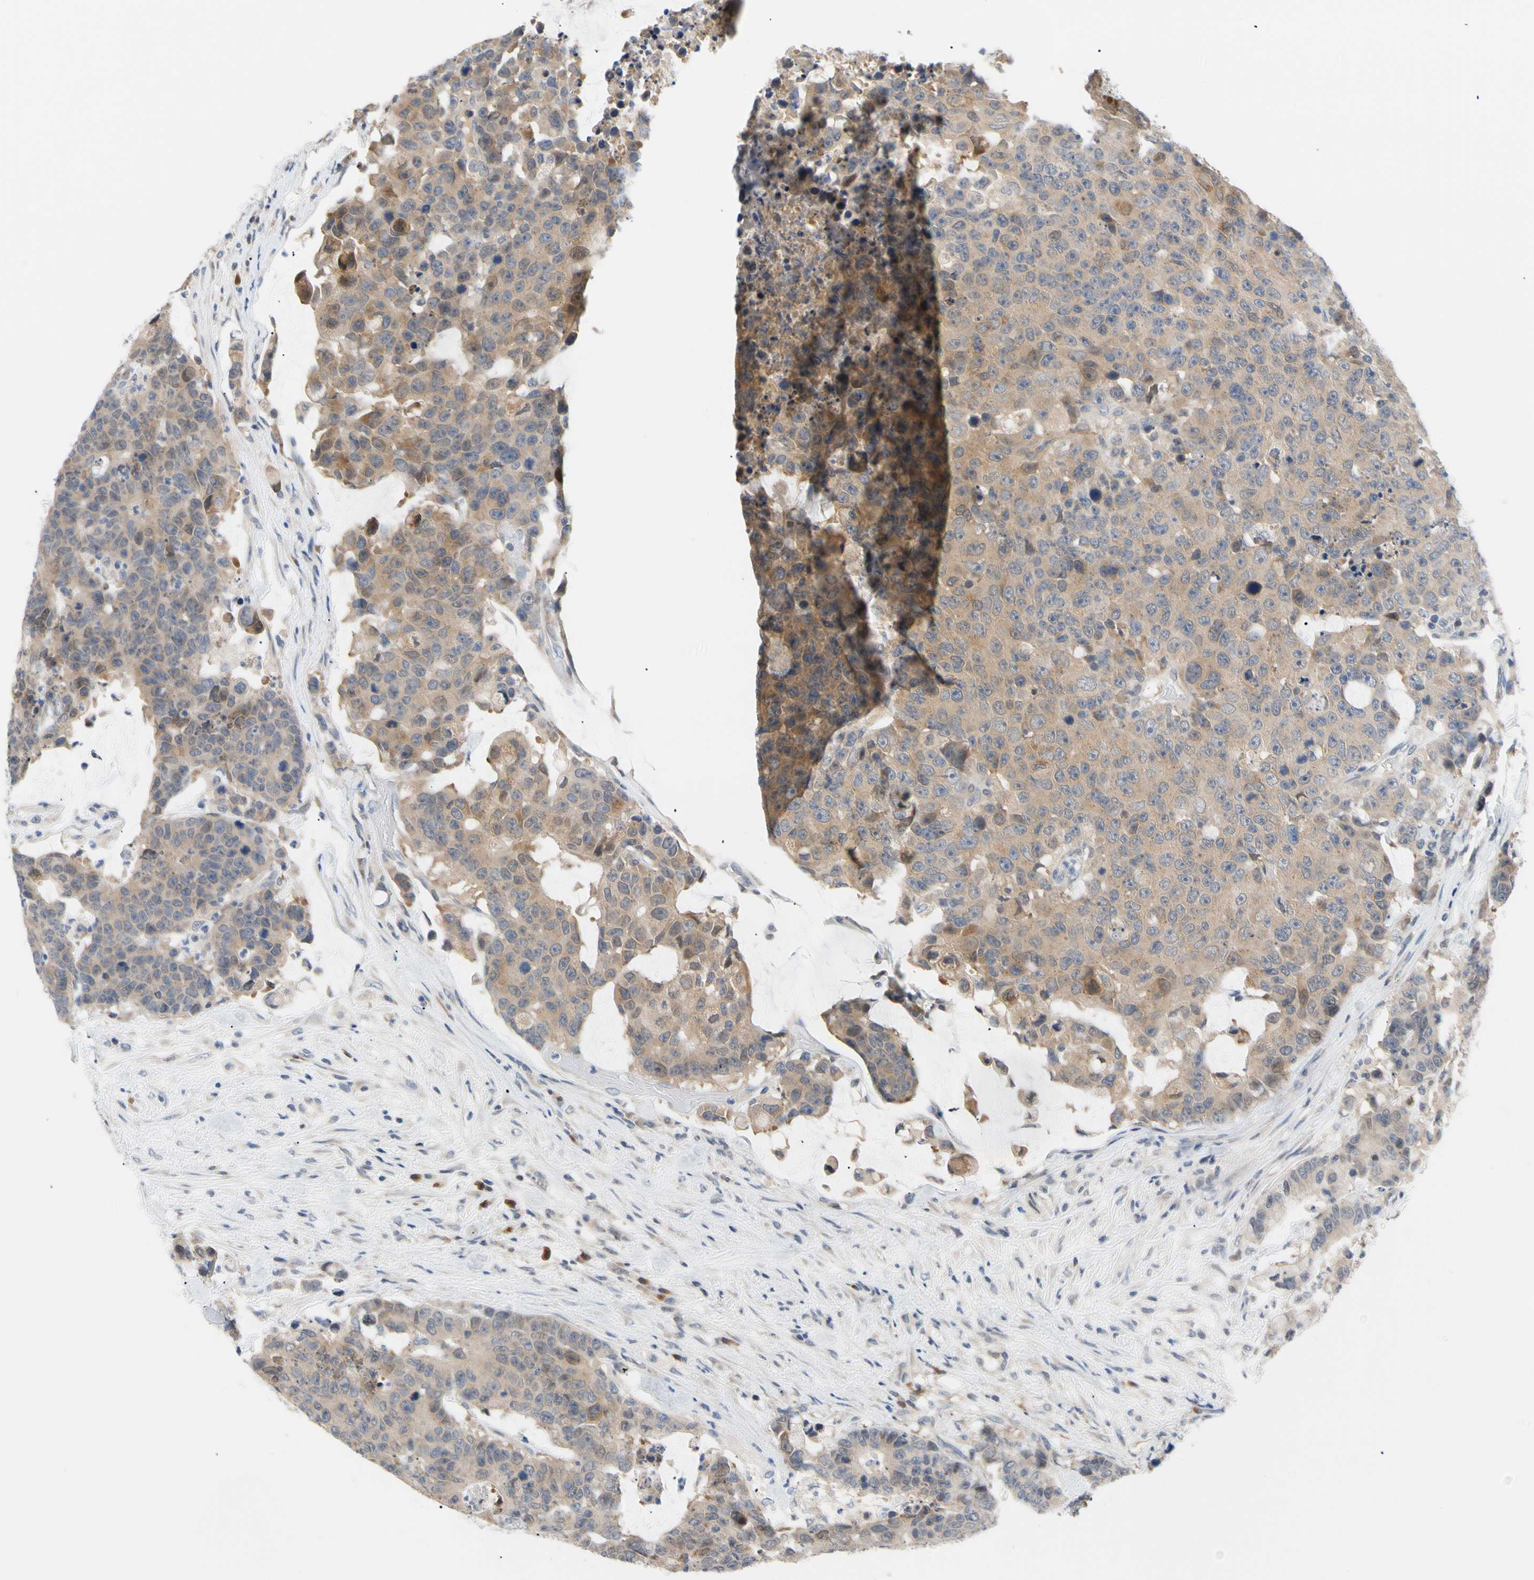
{"staining": {"intensity": "moderate", "quantity": ">75%", "location": "cytoplasmic/membranous"}, "tissue": "colorectal cancer", "cell_type": "Tumor cells", "image_type": "cancer", "snomed": [{"axis": "morphology", "description": "Adenocarcinoma, NOS"}, {"axis": "topography", "description": "Colon"}], "caption": "About >75% of tumor cells in human colorectal adenocarcinoma demonstrate moderate cytoplasmic/membranous protein expression as visualized by brown immunohistochemical staining.", "gene": "SEC23B", "patient": {"sex": "female", "age": 86}}